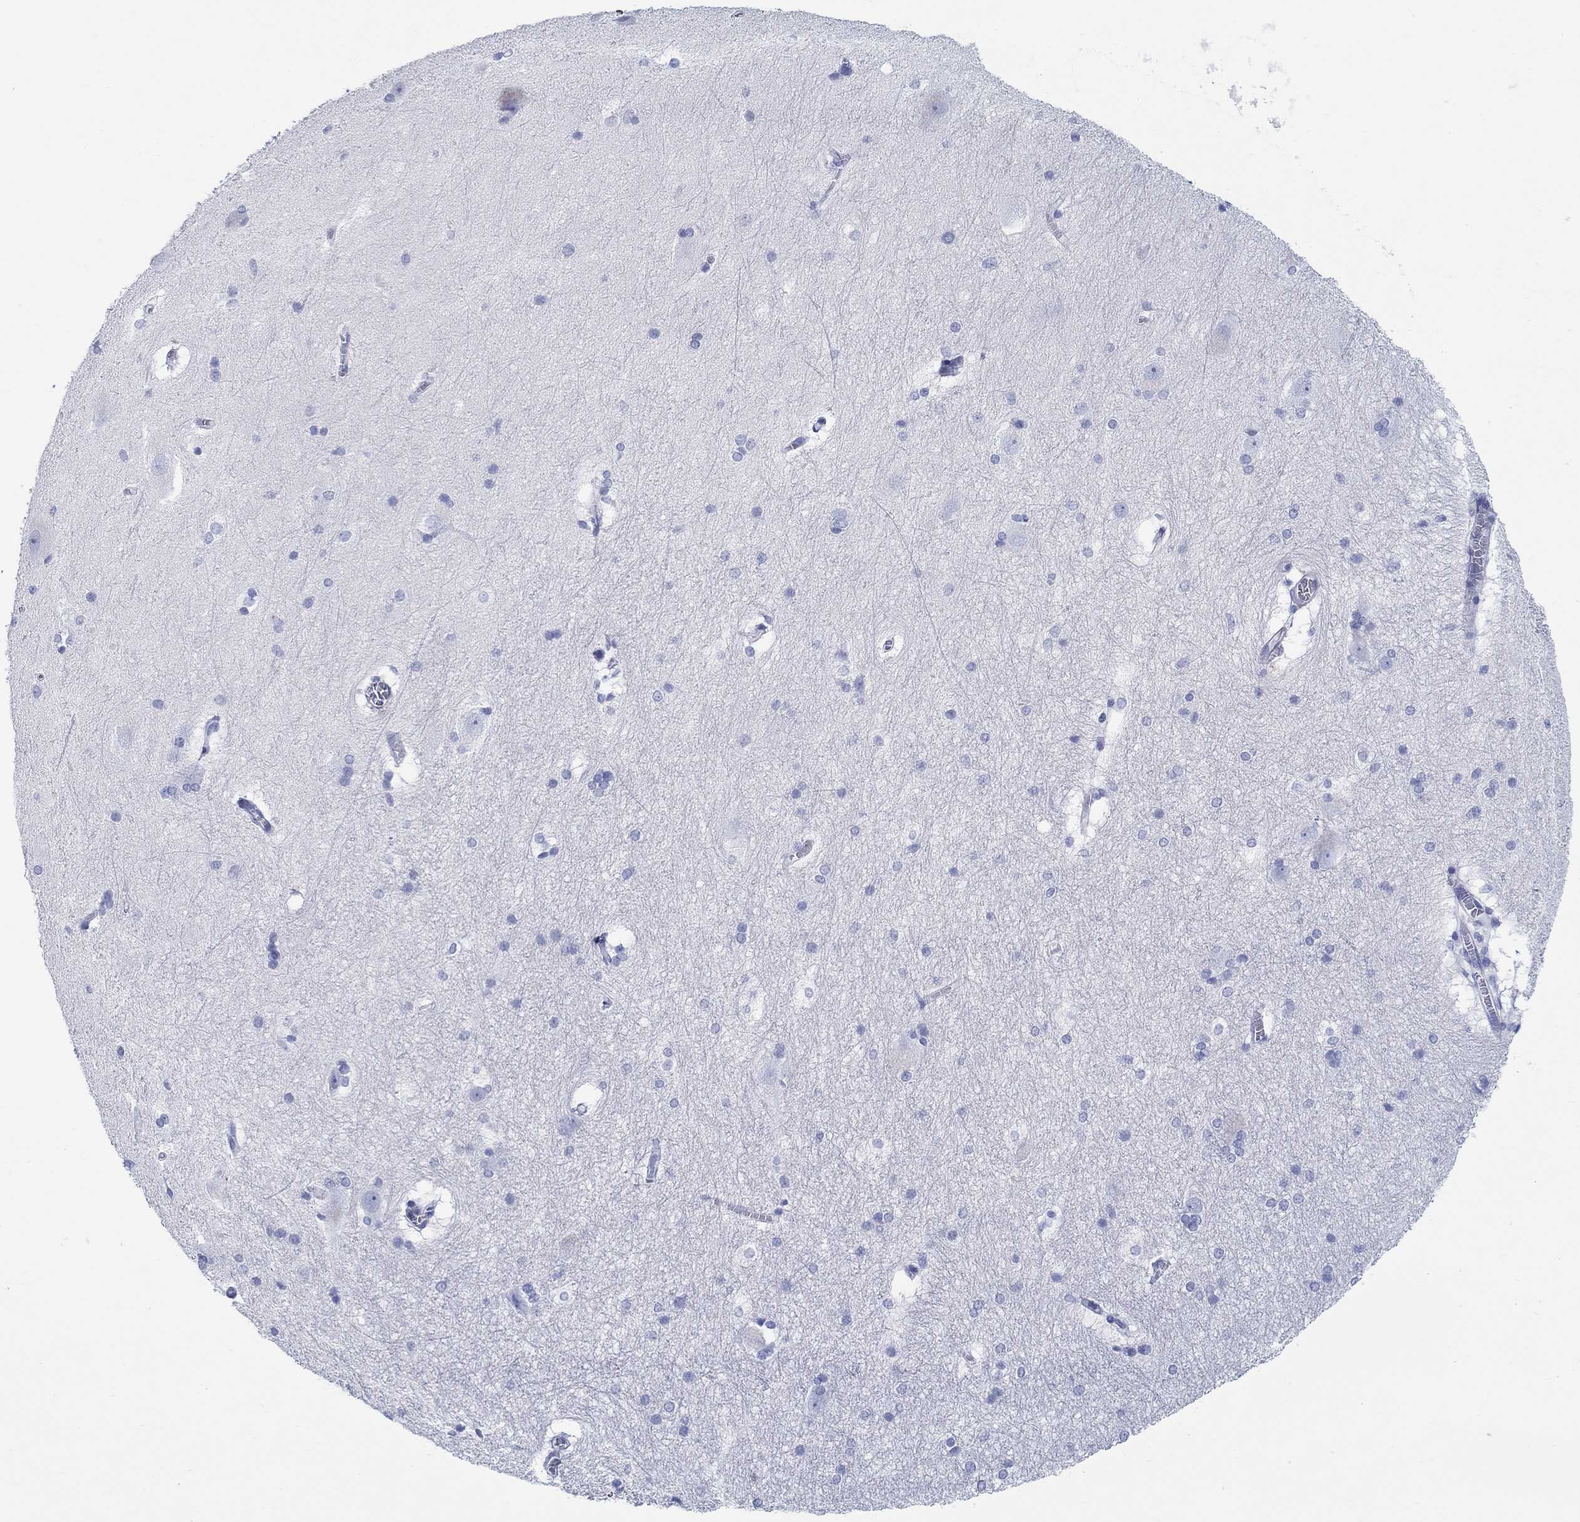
{"staining": {"intensity": "negative", "quantity": "none", "location": "none"}, "tissue": "hippocampus", "cell_type": "Glial cells", "image_type": "normal", "snomed": [{"axis": "morphology", "description": "Normal tissue, NOS"}, {"axis": "topography", "description": "Cerebral cortex"}, {"axis": "topography", "description": "Hippocampus"}], "caption": "Immunohistochemistry photomicrograph of unremarkable hippocampus: hippocampus stained with DAB (3,3'-diaminobenzidine) displays no significant protein staining in glial cells. Nuclei are stained in blue.", "gene": "RD3L", "patient": {"sex": "female", "age": 19}}